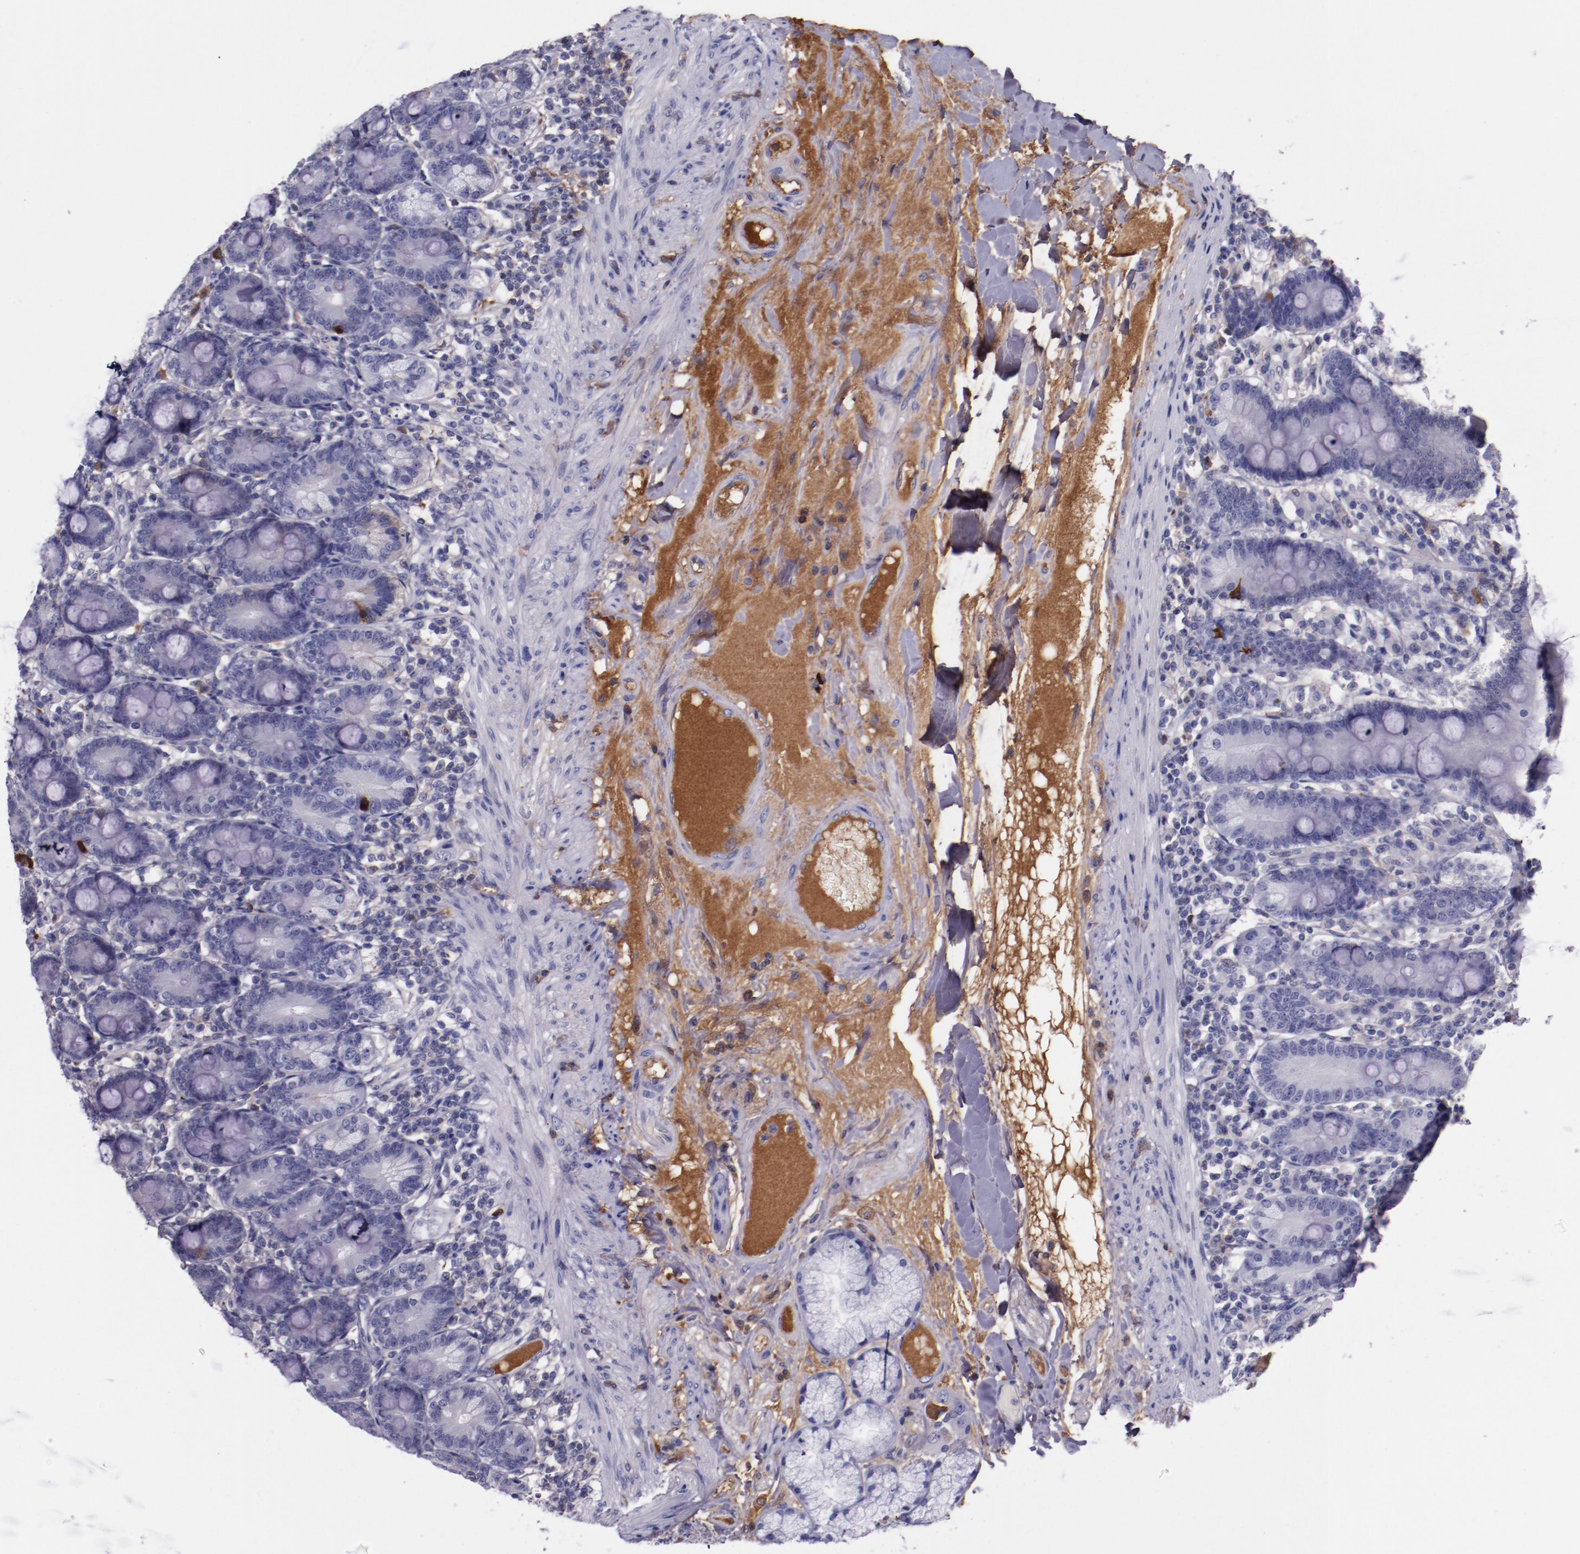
{"staining": {"intensity": "moderate", "quantity": "<25%", "location": "cytoplasmic/membranous"}, "tissue": "duodenum", "cell_type": "Glandular cells", "image_type": "normal", "snomed": [{"axis": "morphology", "description": "Normal tissue, NOS"}, {"axis": "topography", "description": "Duodenum"}], "caption": "Brown immunohistochemical staining in benign duodenum displays moderate cytoplasmic/membranous expression in about <25% of glandular cells. (DAB (3,3'-diaminobenzidine) IHC with brightfield microscopy, high magnification).", "gene": "APOH", "patient": {"sex": "female", "age": 64}}